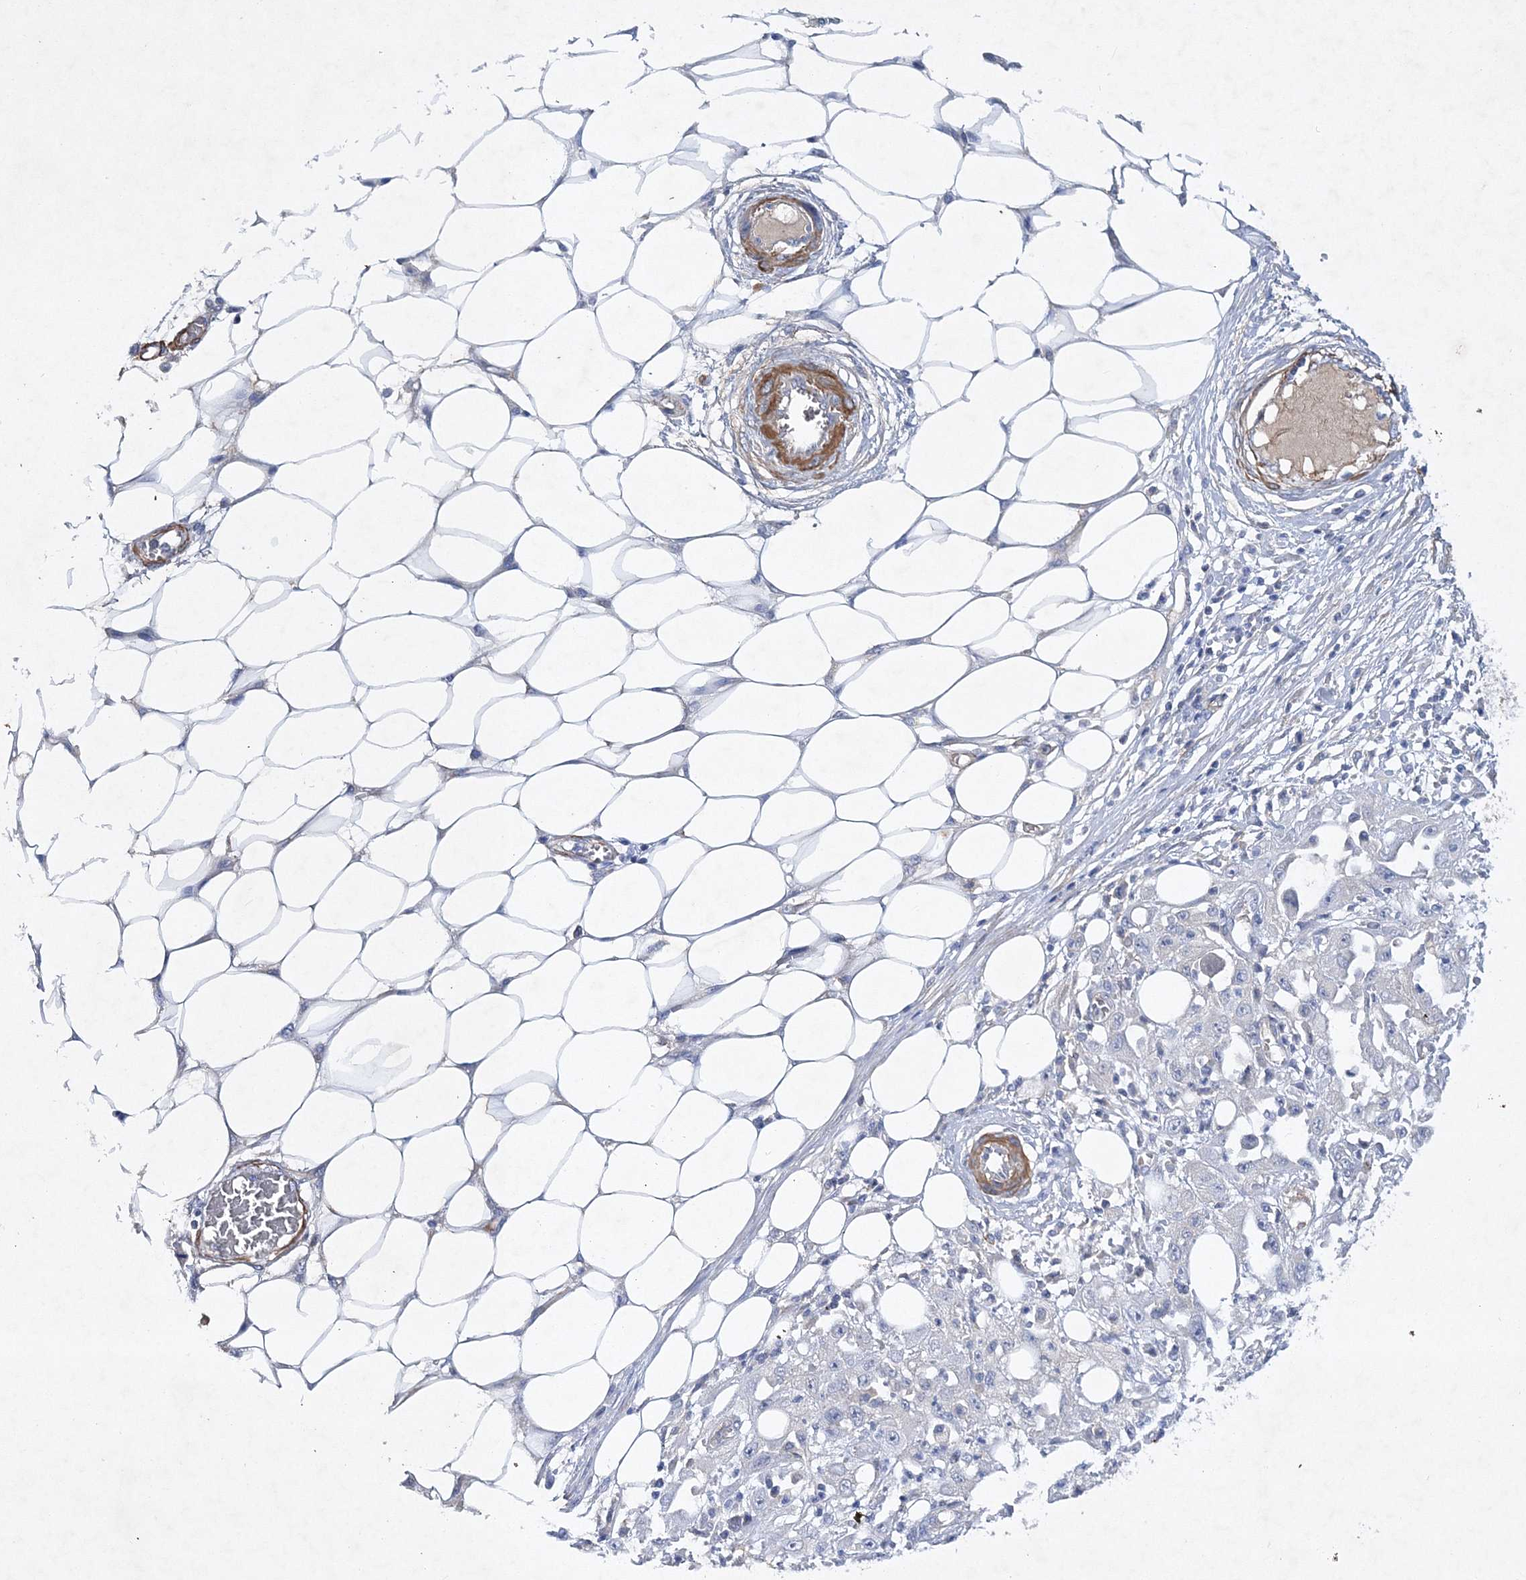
{"staining": {"intensity": "negative", "quantity": "none", "location": "none"}, "tissue": "skin cancer", "cell_type": "Tumor cells", "image_type": "cancer", "snomed": [{"axis": "morphology", "description": "Squamous cell carcinoma, NOS"}, {"axis": "morphology", "description": "Squamous cell carcinoma, metastatic, NOS"}, {"axis": "topography", "description": "Skin"}, {"axis": "topography", "description": "Lymph node"}], "caption": "A photomicrograph of skin cancer (metastatic squamous cell carcinoma) stained for a protein shows no brown staining in tumor cells.", "gene": "RTN2", "patient": {"sex": "male", "age": 75}}